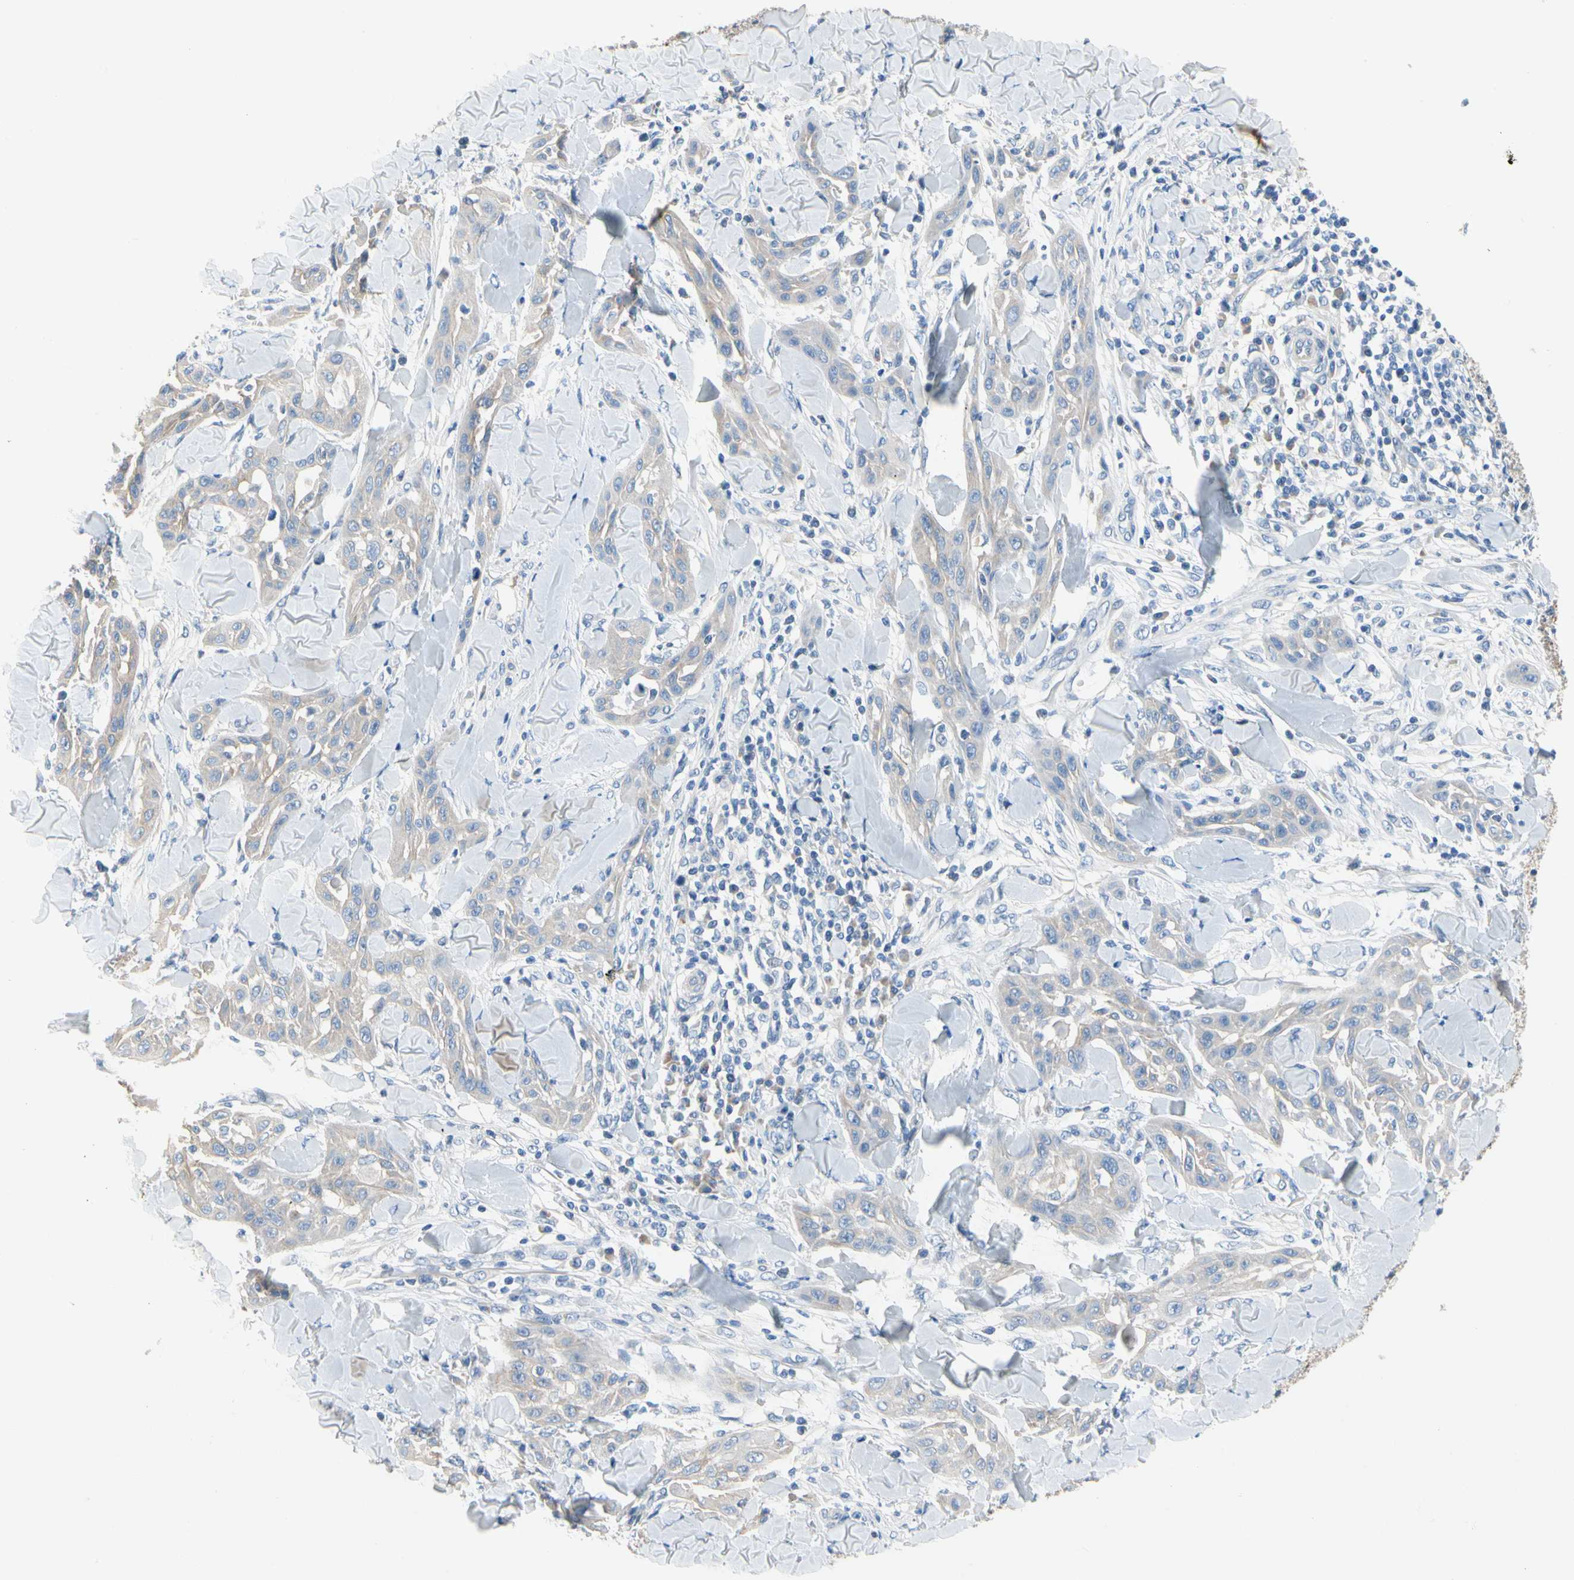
{"staining": {"intensity": "weak", "quantity": "<25%", "location": "cytoplasmic/membranous"}, "tissue": "skin cancer", "cell_type": "Tumor cells", "image_type": "cancer", "snomed": [{"axis": "morphology", "description": "Squamous cell carcinoma, NOS"}, {"axis": "topography", "description": "Skin"}], "caption": "Immunohistochemistry (IHC) of human skin squamous cell carcinoma shows no staining in tumor cells.", "gene": "CA14", "patient": {"sex": "male", "age": 24}}